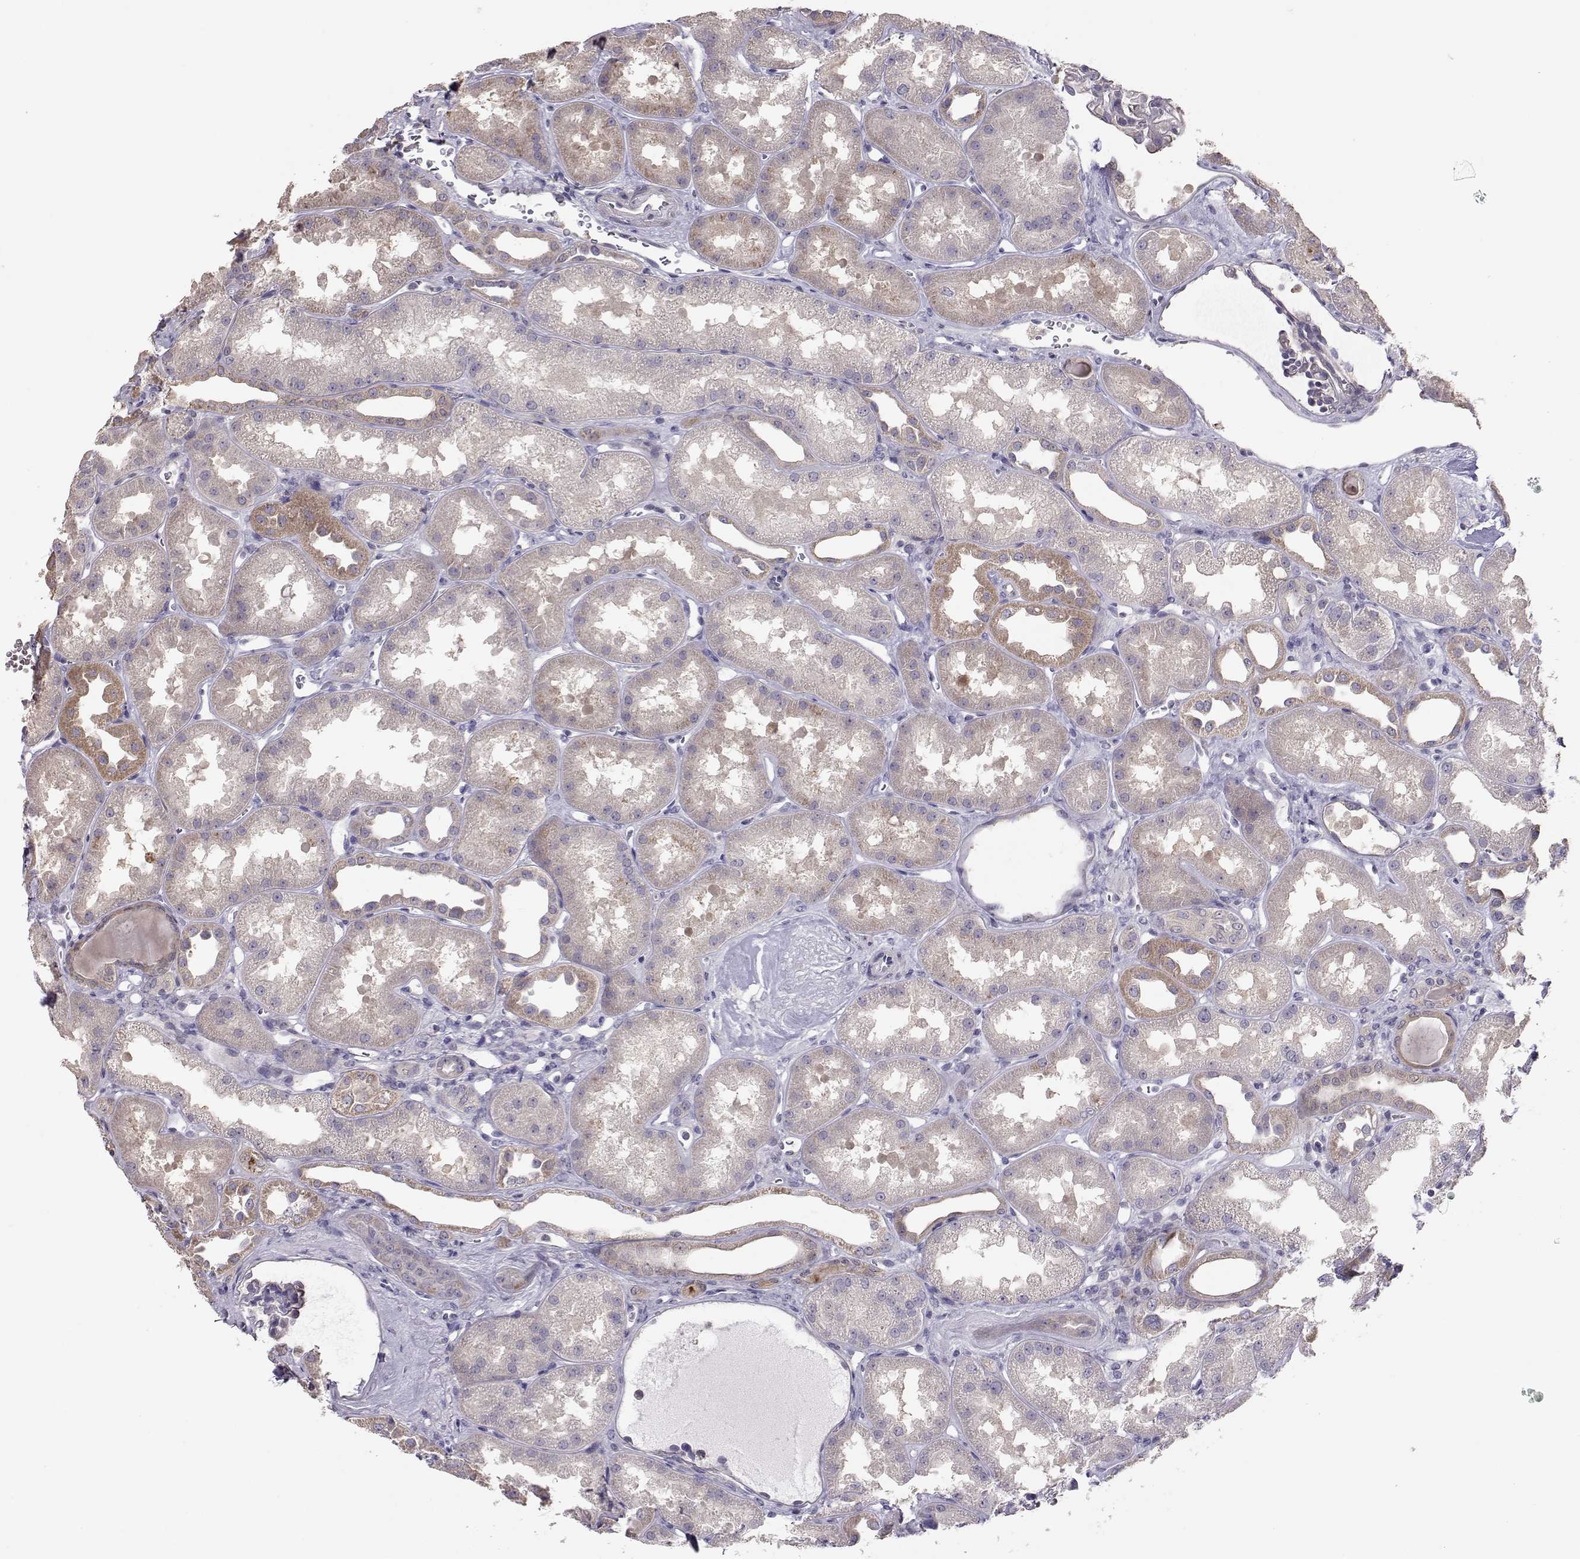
{"staining": {"intensity": "negative", "quantity": "none", "location": "none"}, "tissue": "kidney", "cell_type": "Cells in glomeruli", "image_type": "normal", "snomed": [{"axis": "morphology", "description": "Normal tissue, NOS"}, {"axis": "topography", "description": "Kidney"}], "caption": "Histopathology image shows no significant protein staining in cells in glomeruli of benign kidney. The staining was performed using DAB (3,3'-diaminobenzidine) to visualize the protein expression in brown, while the nuclei were stained in blue with hematoxylin (Magnification: 20x).", "gene": "NCAM2", "patient": {"sex": "male", "age": 61}}